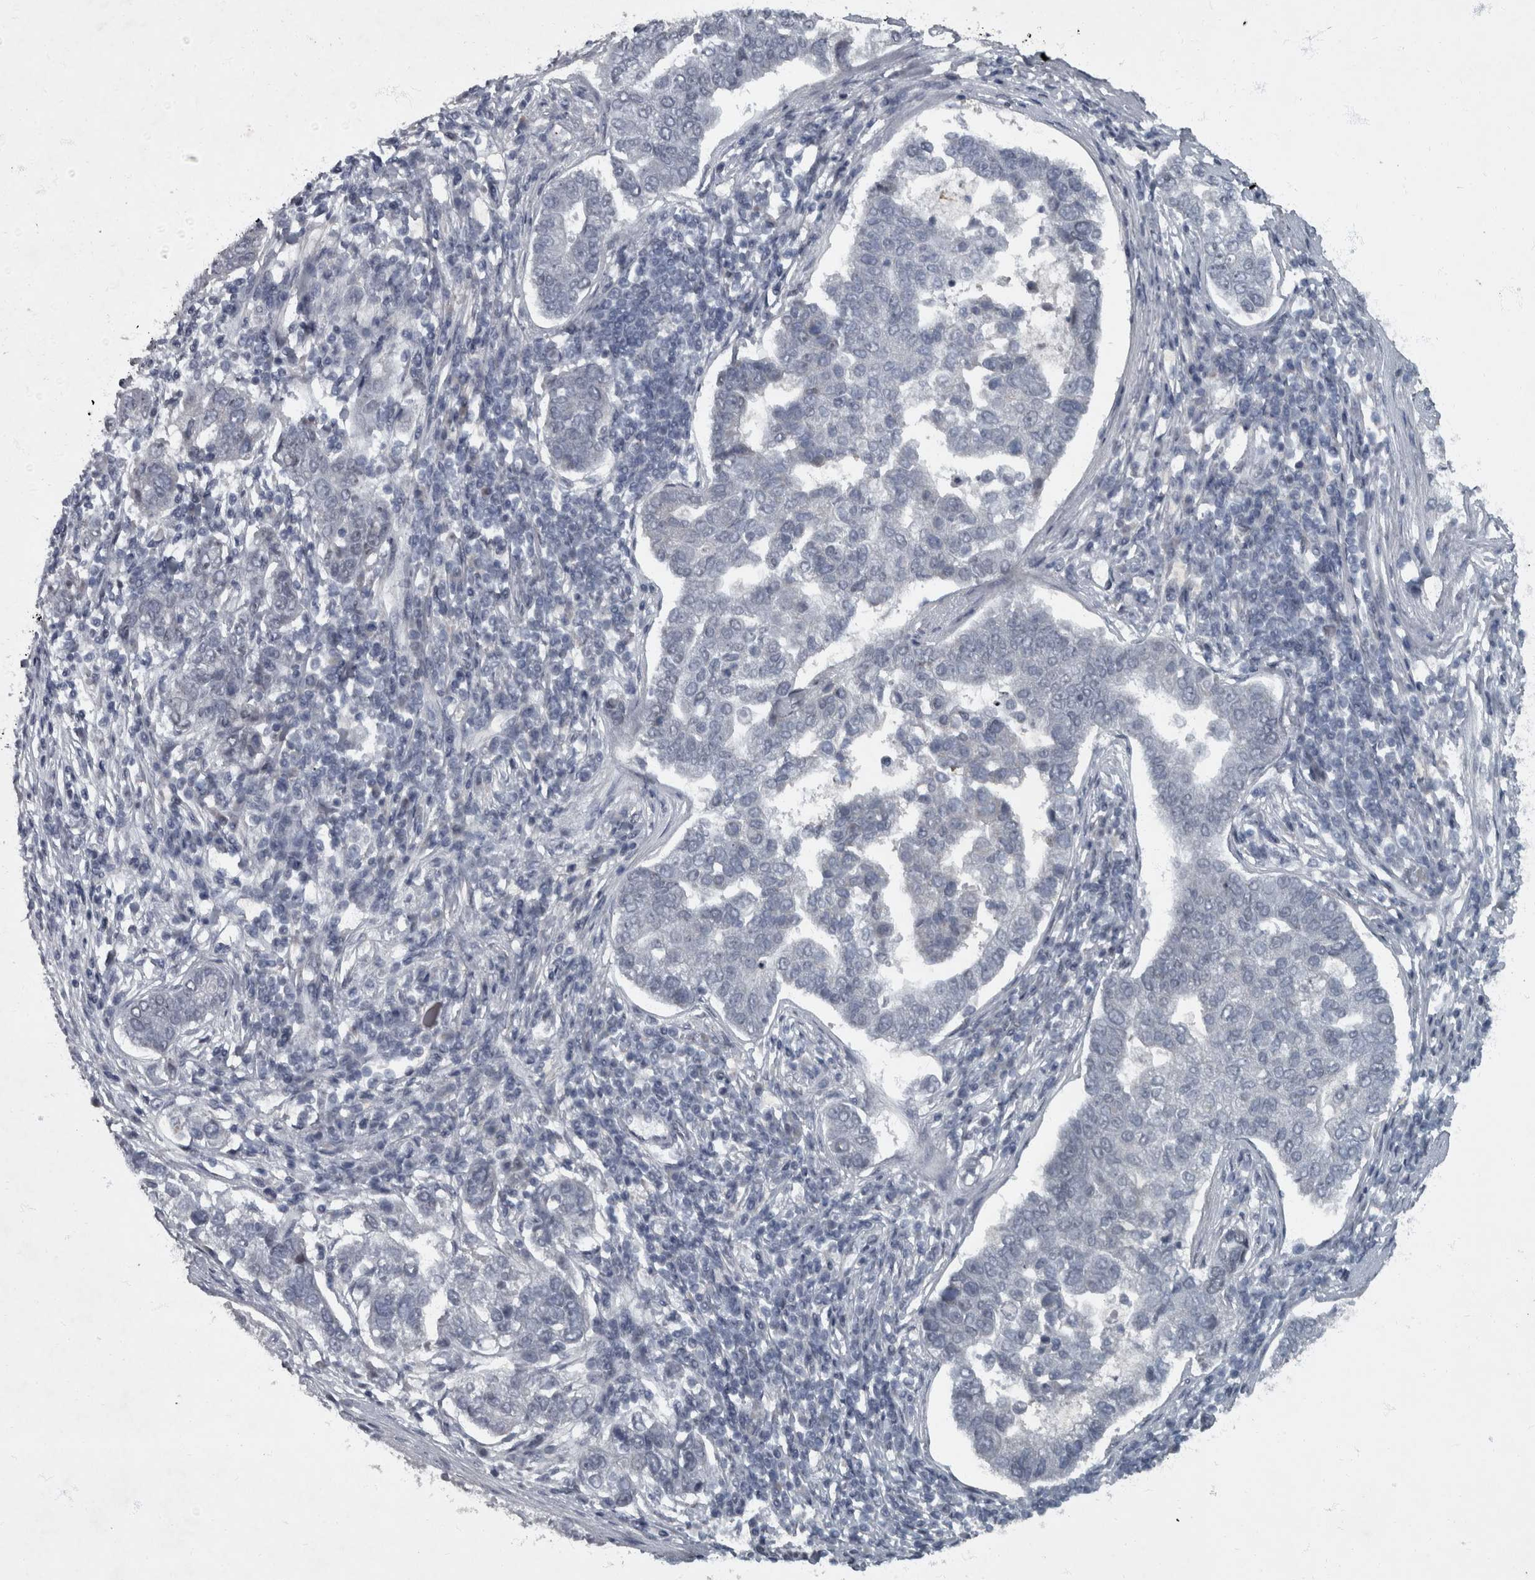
{"staining": {"intensity": "negative", "quantity": "none", "location": "none"}, "tissue": "pancreatic cancer", "cell_type": "Tumor cells", "image_type": "cancer", "snomed": [{"axis": "morphology", "description": "Adenocarcinoma, NOS"}, {"axis": "topography", "description": "Pancreas"}], "caption": "This image is of adenocarcinoma (pancreatic) stained with immunohistochemistry (IHC) to label a protein in brown with the nuclei are counter-stained blue. There is no expression in tumor cells.", "gene": "WDR33", "patient": {"sex": "female", "age": 61}}